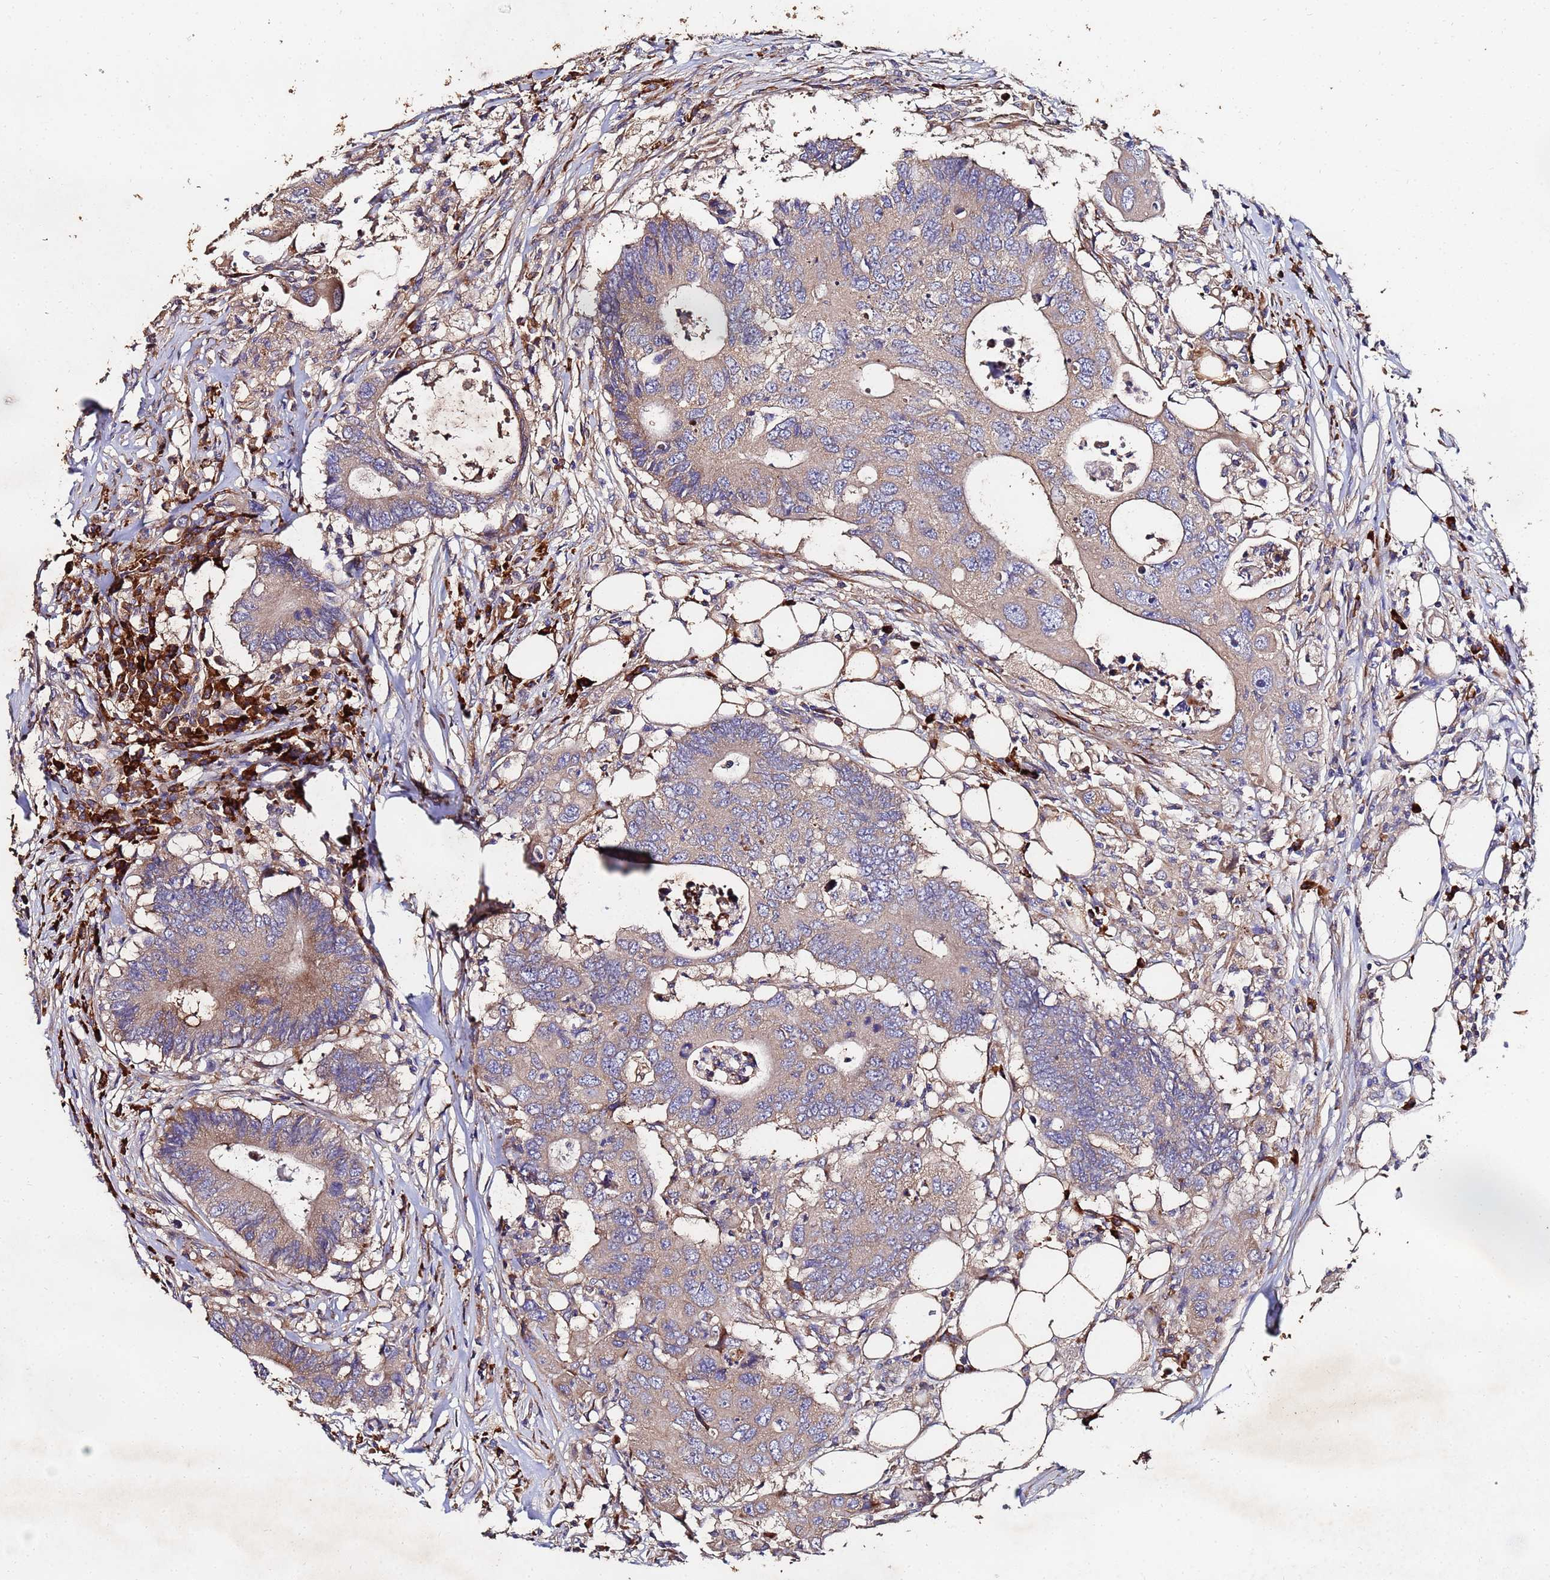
{"staining": {"intensity": "weak", "quantity": "25%-75%", "location": "cytoplasmic/membranous"}, "tissue": "colorectal cancer", "cell_type": "Tumor cells", "image_type": "cancer", "snomed": [{"axis": "morphology", "description": "Adenocarcinoma, NOS"}, {"axis": "topography", "description": "Colon"}], "caption": "Tumor cells reveal low levels of weak cytoplasmic/membranous expression in approximately 25%-75% of cells in human adenocarcinoma (colorectal).", "gene": "POM121", "patient": {"sex": "male", "age": 71}}